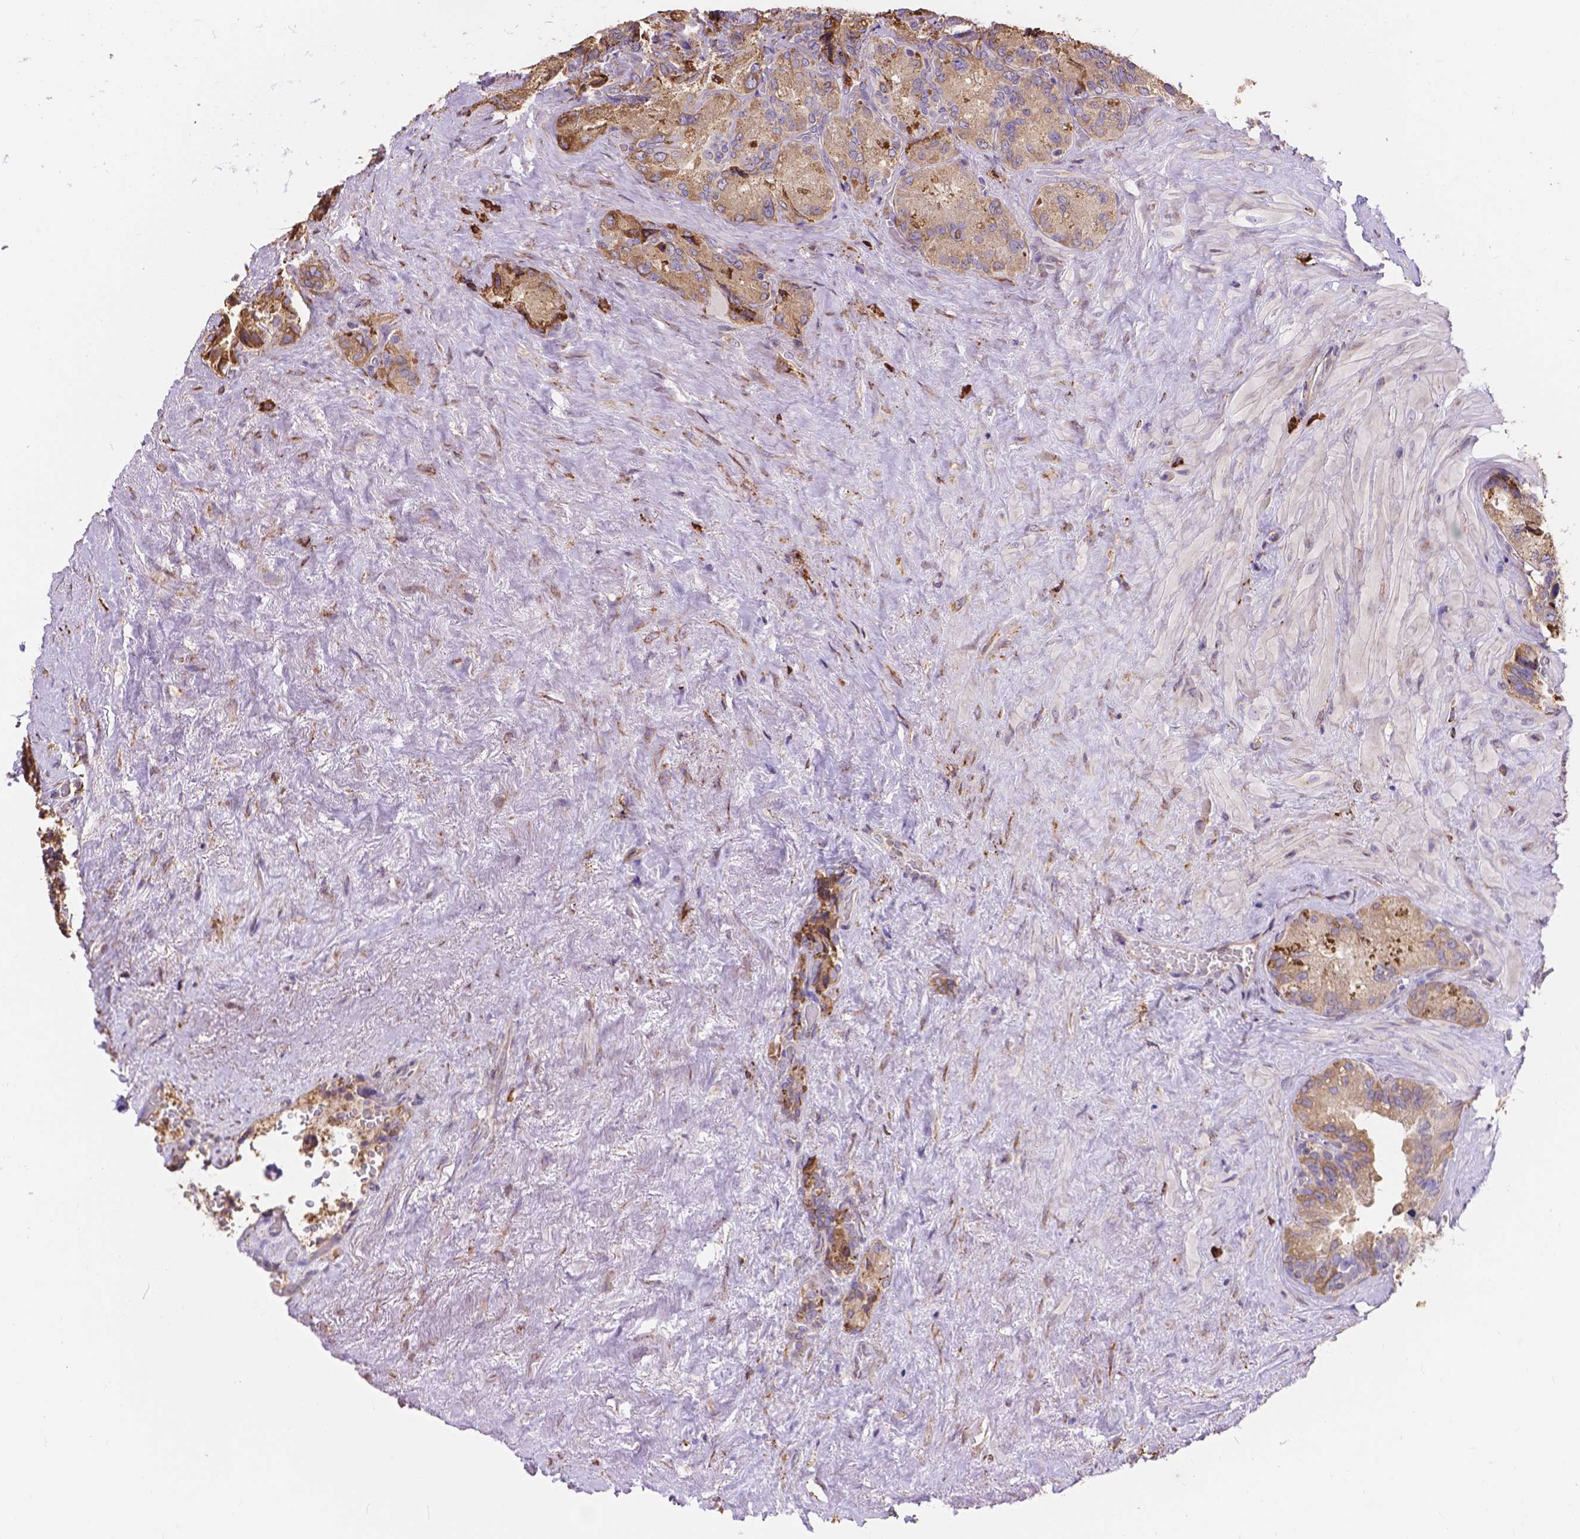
{"staining": {"intensity": "moderate", "quantity": ">75%", "location": "cytoplasmic/membranous"}, "tissue": "seminal vesicle", "cell_type": "Glandular cells", "image_type": "normal", "snomed": [{"axis": "morphology", "description": "Normal tissue, NOS"}, {"axis": "topography", "description": "Seminal veicle"}], "caption": "Protein expression by immunohistochemistry exhibits moderate cytoplasmic/membranous expression in approximately >75% of glandular cells in normal seminal vesicle.", "gene": "IPO11", "patient": {"sex": "male", "age": 69}}